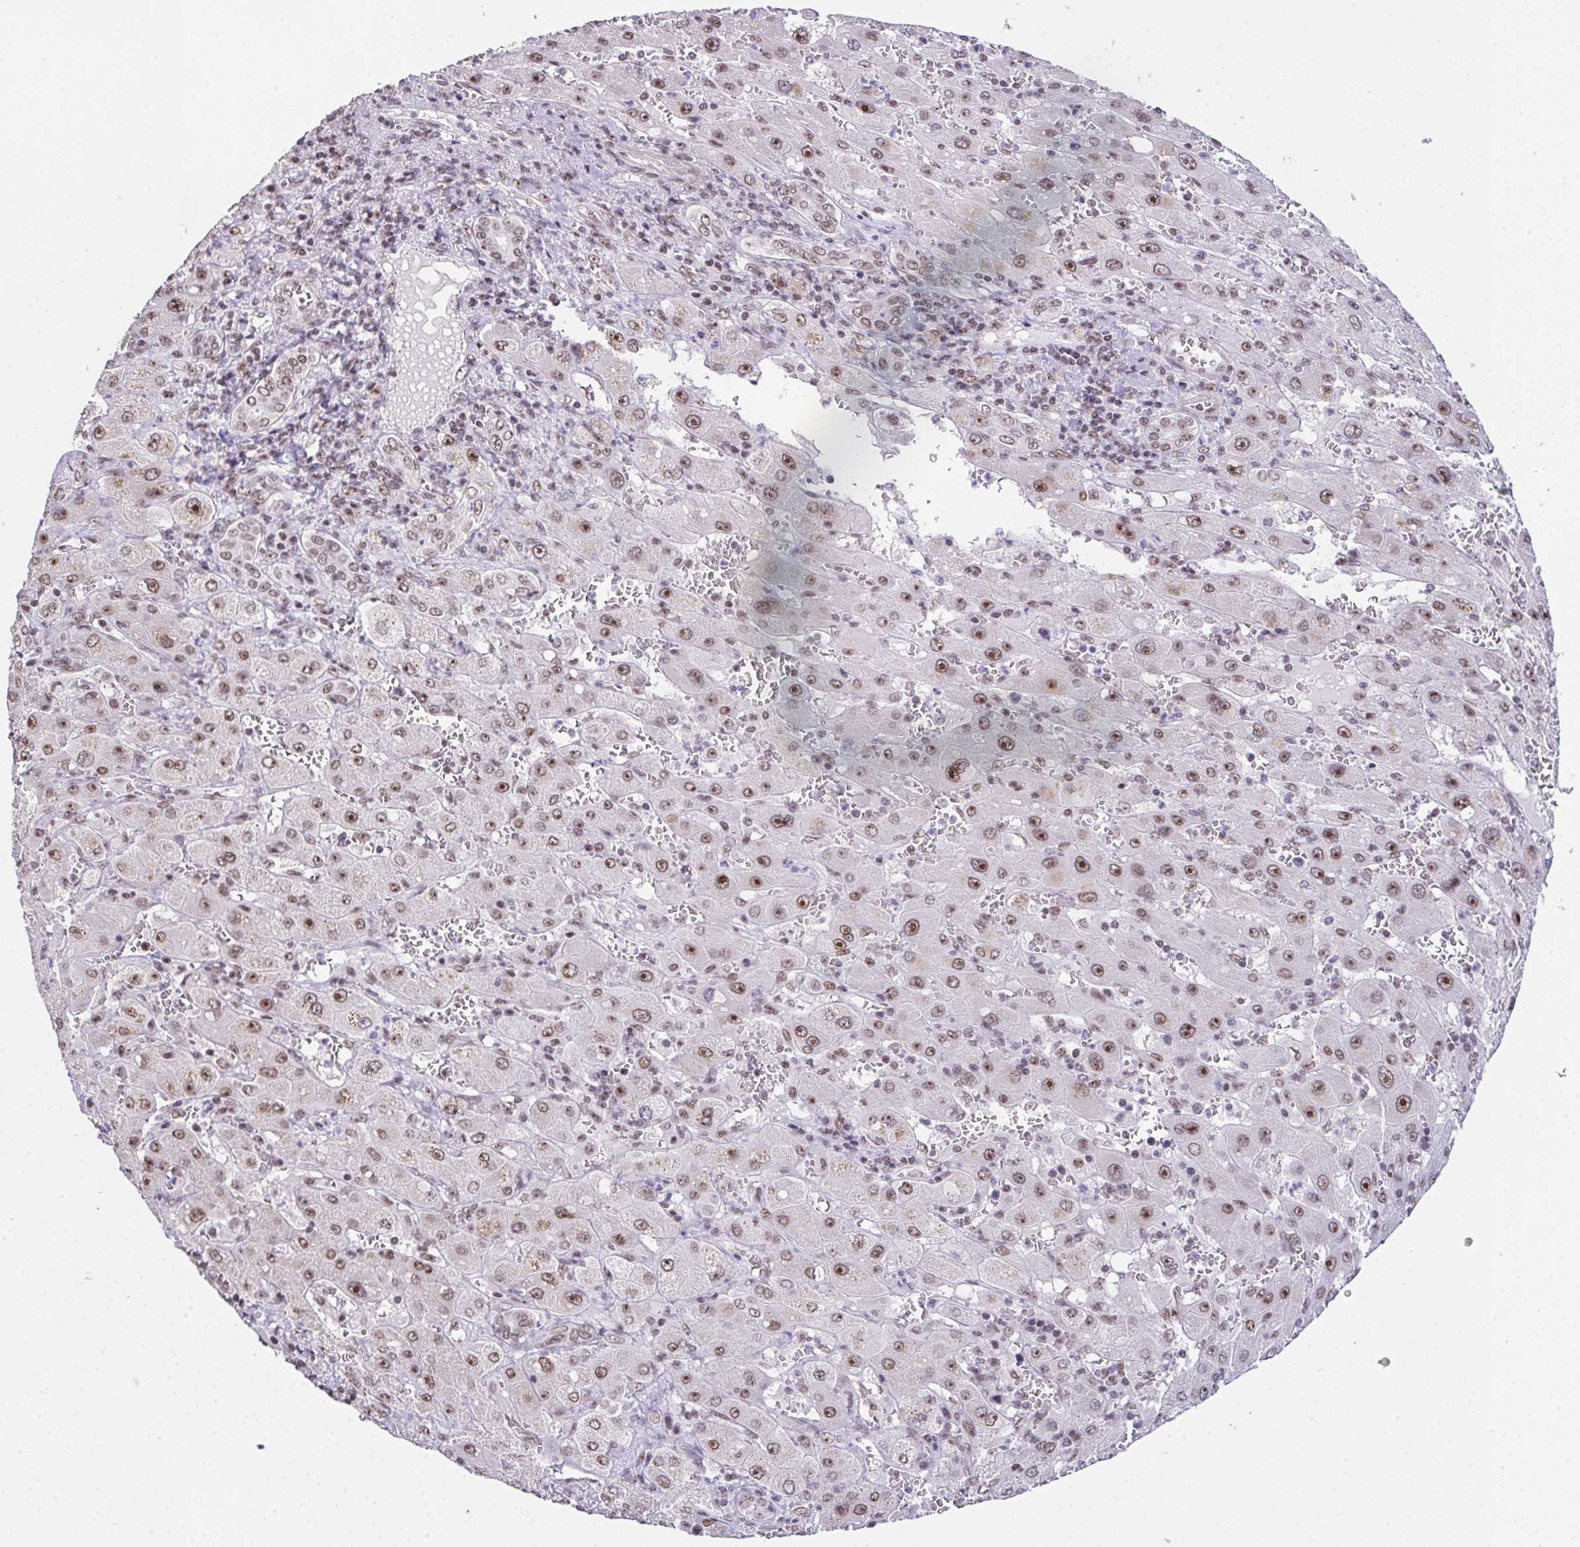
{"staining": {"intensity": "moderate", "quantity": ">75%", "location": "nuclear"}, "tissue": "liver cancer", "cell_type": "Tumor cells", "image_type": "cancer", "snomed": [{"axis": "morphology", "description": "Carcinoma, Hepatocellular, NOS"}, {"axis": "topography", "description": "Liver"}], "caption": "Liver cancer (hepatocellular carcinoma) tissue shows moderate nuclear positivity in about >75% of tumor cells, visualized by immunohistochemistry.", "gene": "ZNF800", "patient": {"sex": "female", "age": 73}}